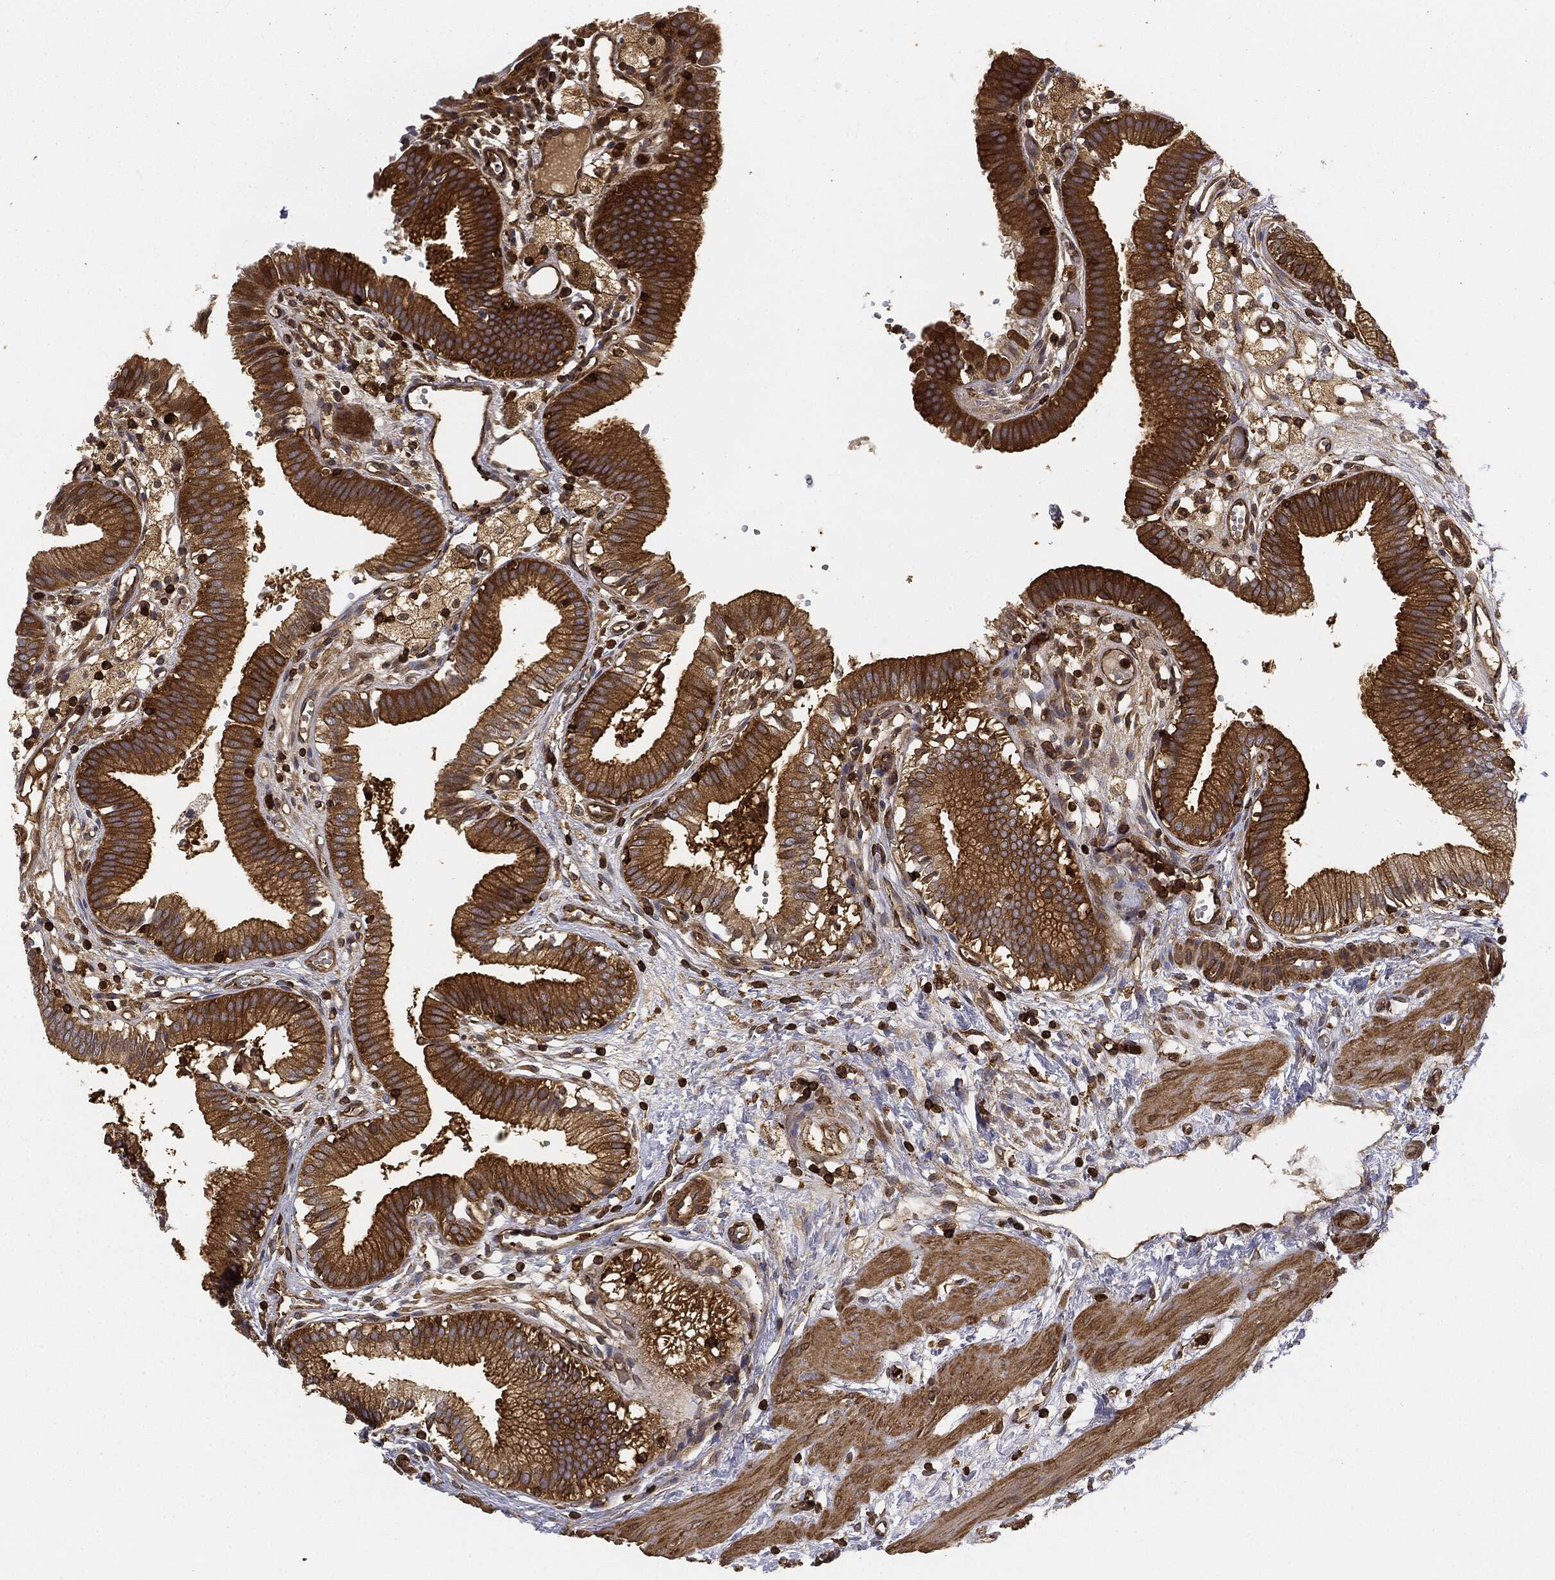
{"staining": {"intensity": "strong", "quantity": "25%-75%", "location": "cytoplasmic/membranous"}, "tissue": "gallbladder", "cell_type": "Glandular cells", "image_type": "normal", "snomed": [{"axis": "morphology", "description": "Normal tissue, NOS"}, {"axis": "topography", "description": "Gallbladder"}], "caption": "Protein positivity by immunohistochemistry (IHC) reveals strong cytoplasmic/membranous expression in approximately 25%-75% of glandular cells in unremarkable gallbladder. The staining is performed using DAB brown chromogen to label protein expression. The nuclei are counter-stained blue using hematoxylin.", "gene": "WDR1", "patient": {"sex": "female", "age": 24}}